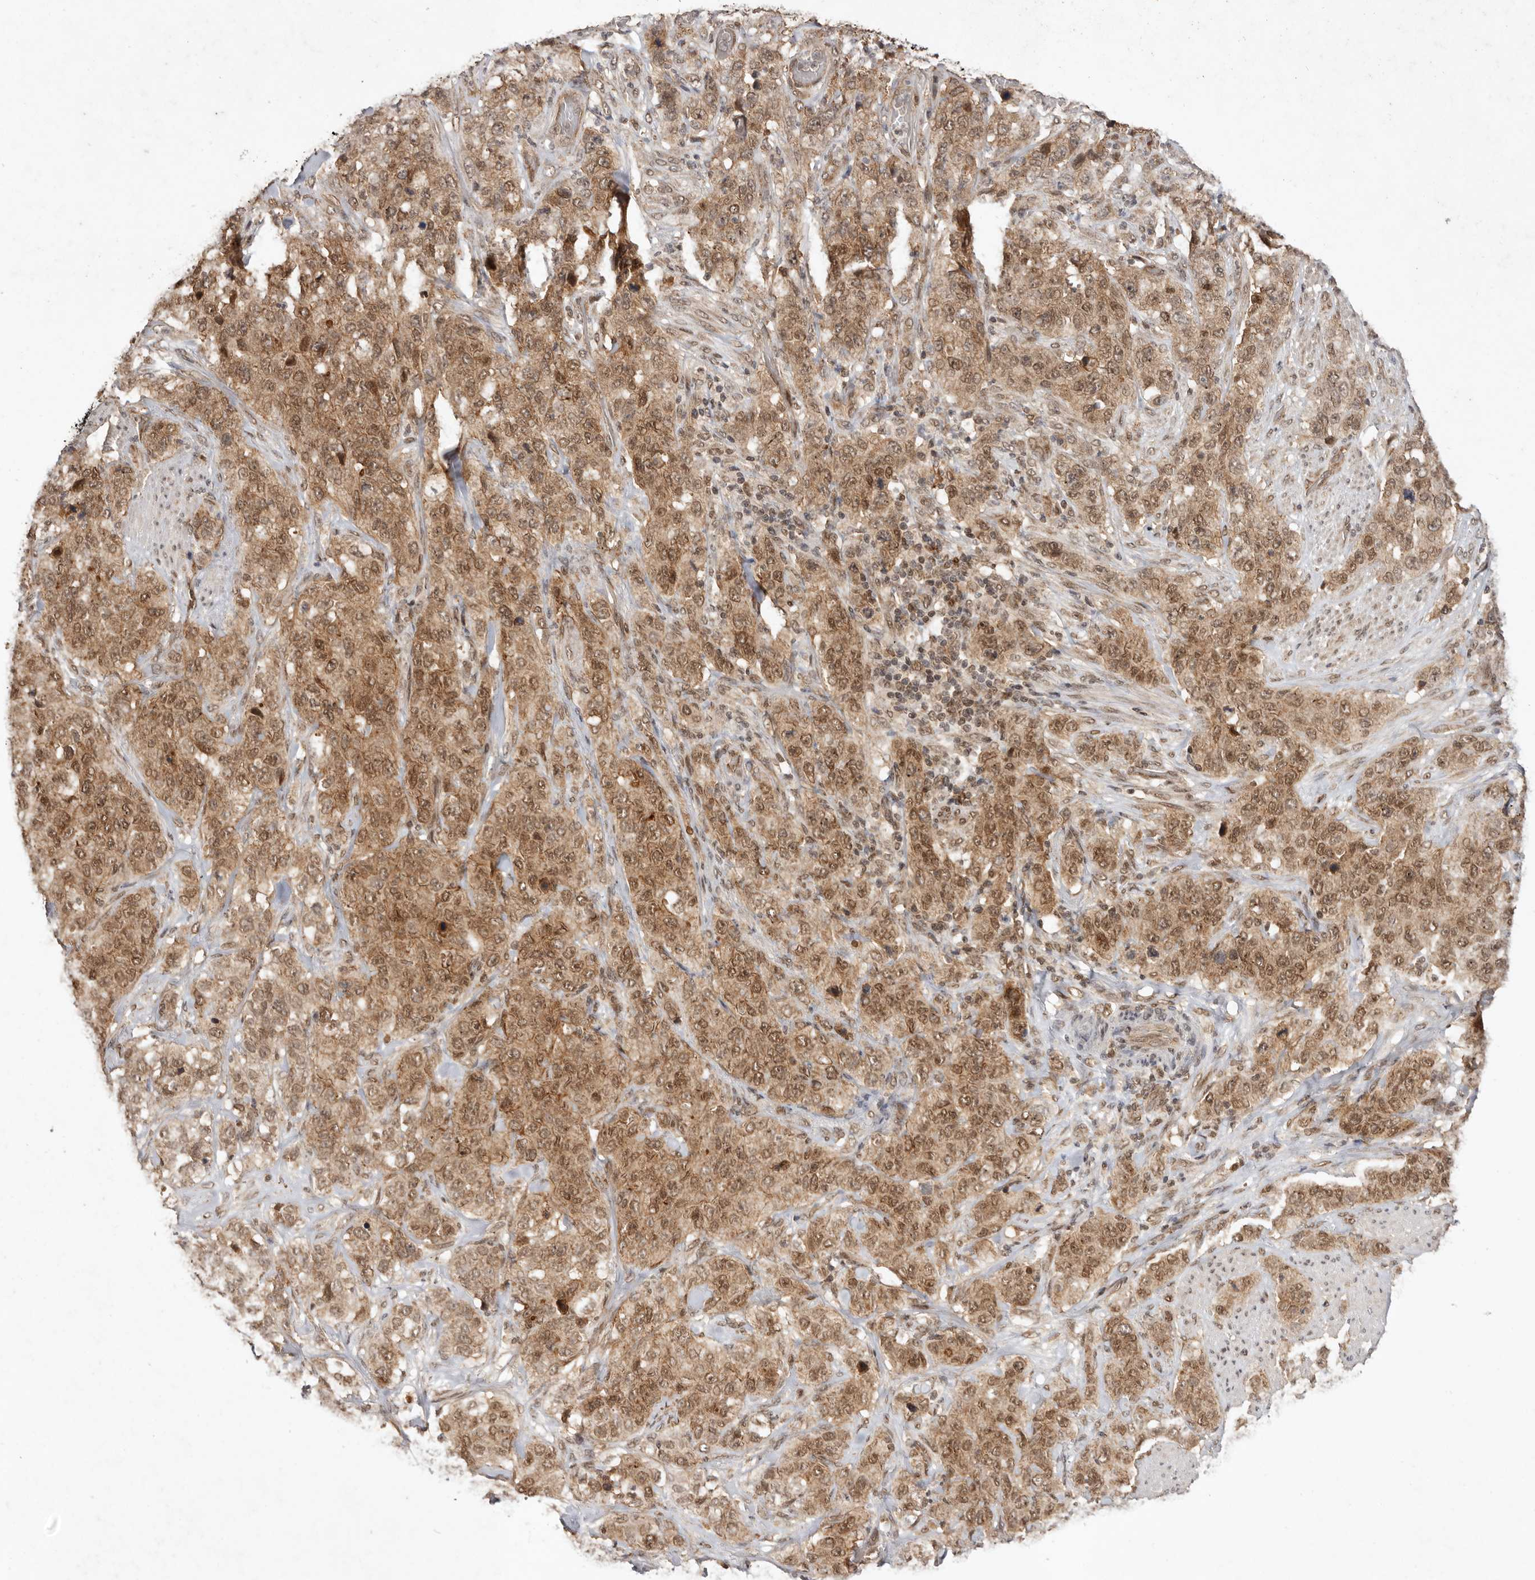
{"staining": {"intensity": "moderate", "quantity": ">75%", "location": "cytoplasmic/membranous,nuclear"}, "tissue": "stomach cancer", "cell_type": "Tumor cells", "image_type": "cancer", "snomed": [{"axis": "morphology", "description": "Adenocarcinoma, NOS"}, {"axis": "topography", "description": "Stomach"}], "caption": "Human stomach cancer (adenocarcinoma) stained with a brown dye exhibits moderate cytoplasmic/membranous and nuclear positive positivity in approximately >75% of tumor cells.", "gene": "TARS2", "patient": {"sex": "male", "age": 48}}